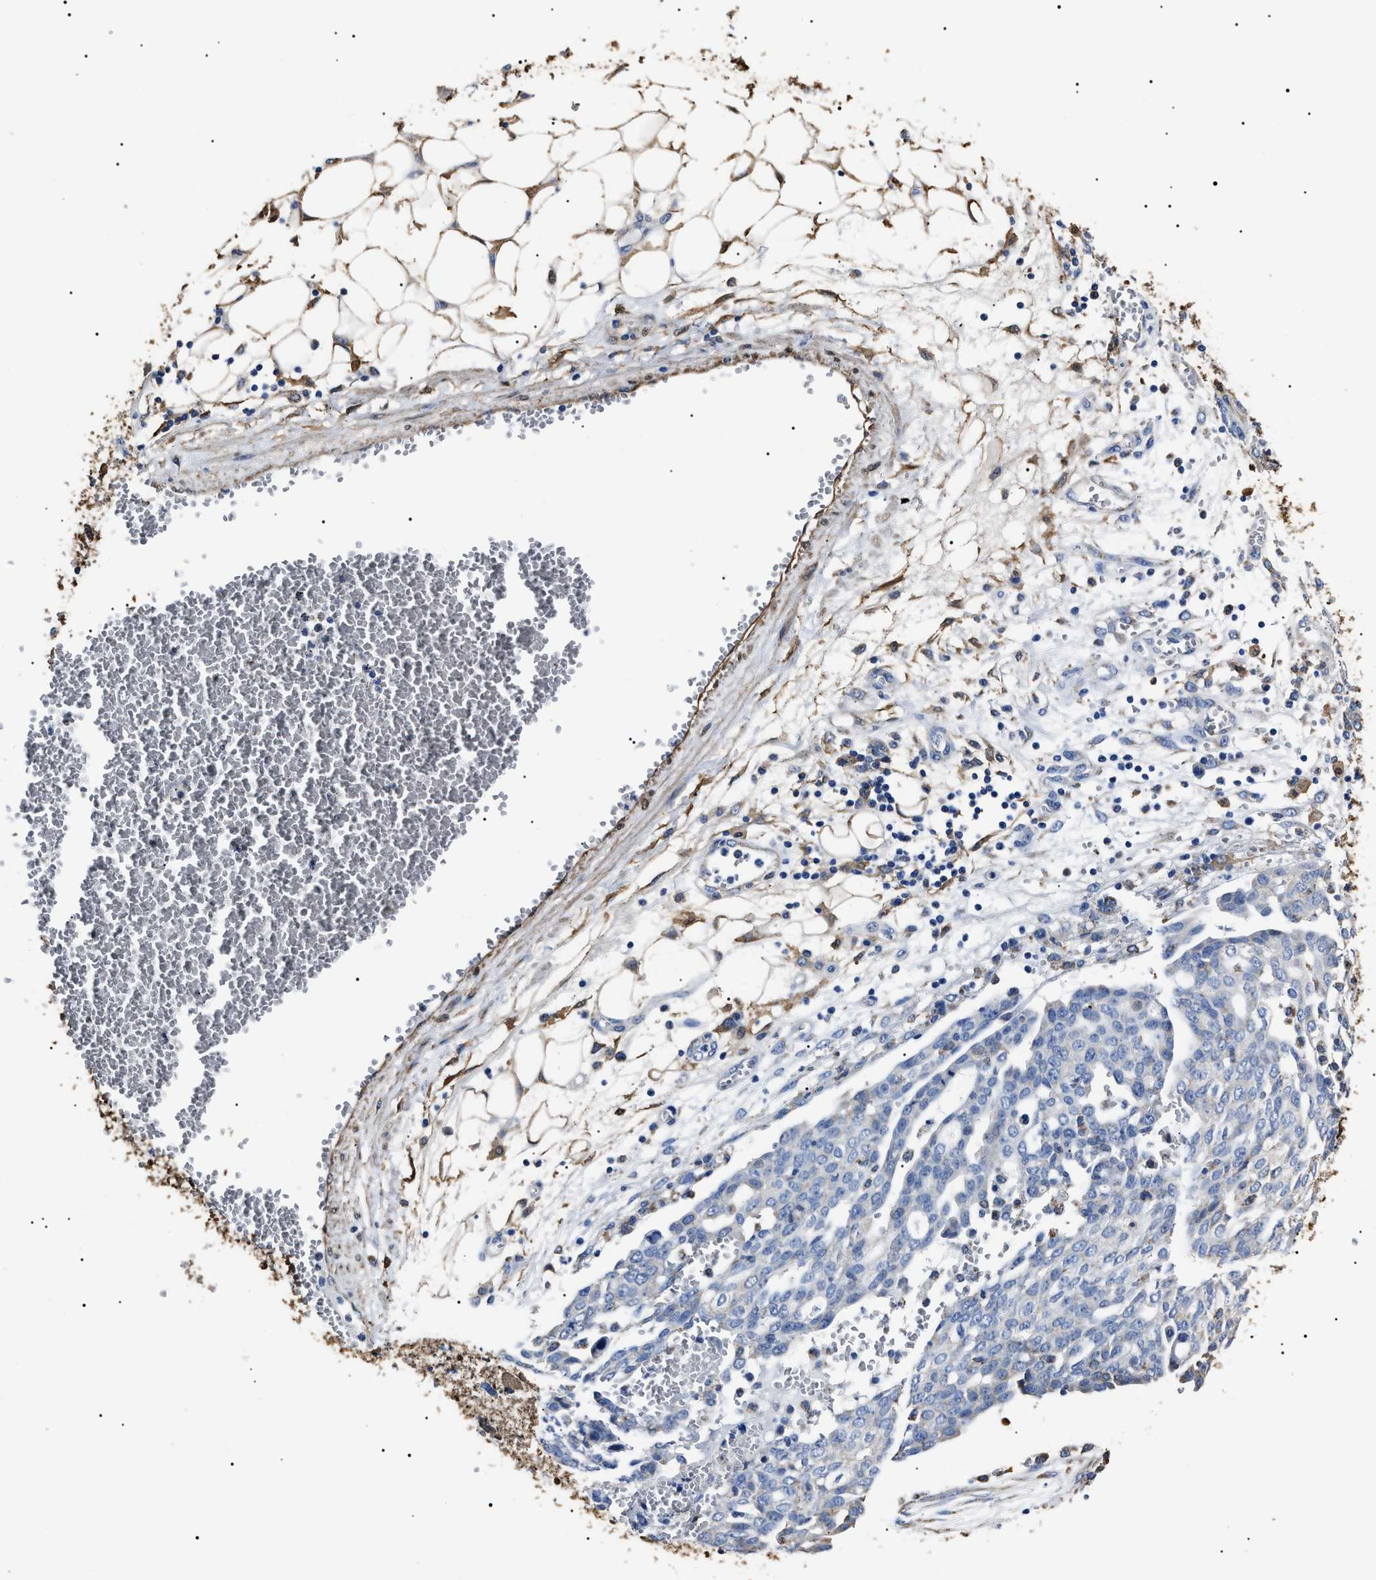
{"staining": {"intensity": "negative", "quantity": "none", "location": "none"}, "tissue": "ovarian cancer", "cell_type": "Tumor cells", "image_type": "cancer", "snomed": [{"axis": "morphology", "description": "Cystadenocarcinoma, serous, NOS"}, {"axis": "topography", "description": "Soft tissue"}, {"axis": "topography", "description": "Ovary"}], "caption": "Human ovarian serous cystadenocarcinoma stained for a protein using immunohistochemistry (IHC) displays no expression in tumor cells.", "gene": "ALDH1A1", "patient": {"sex": "female", "age": 57}}